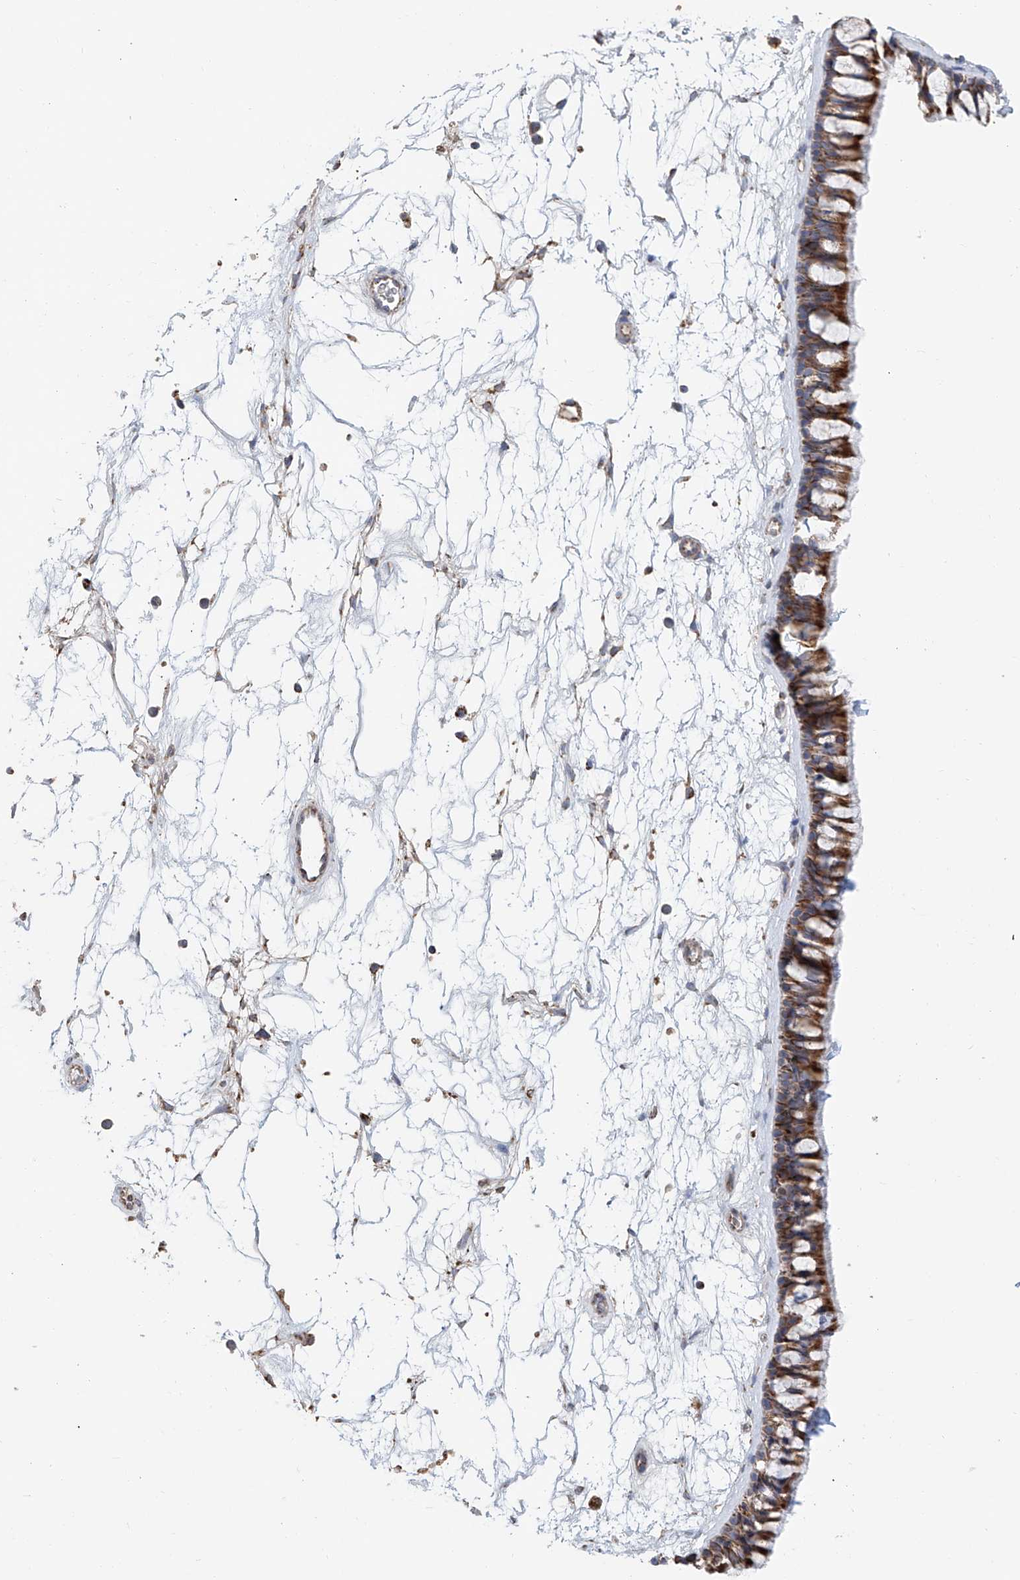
{"staining": {"intensity": "strong", "quantity": ">75%", "location": "cytoplasmic/membranous"}, "tissue": "nasopharynx", "cell_type": "Respiratory epithelial cells", "image_type": "normal", "snomed": [{"axis": "morphology", "description": "Normal tissue, NOS"}, {"axis": "topography", "description": "Nasopharynx"}], "caption": "Protein staining reveals strong cytoplasmic/membranous expression in approximately >75% of respiratory epithelial cells in benign nasopharynx.", "gene": "MCL1", "patient": {"sex": "male", "age": 64}}